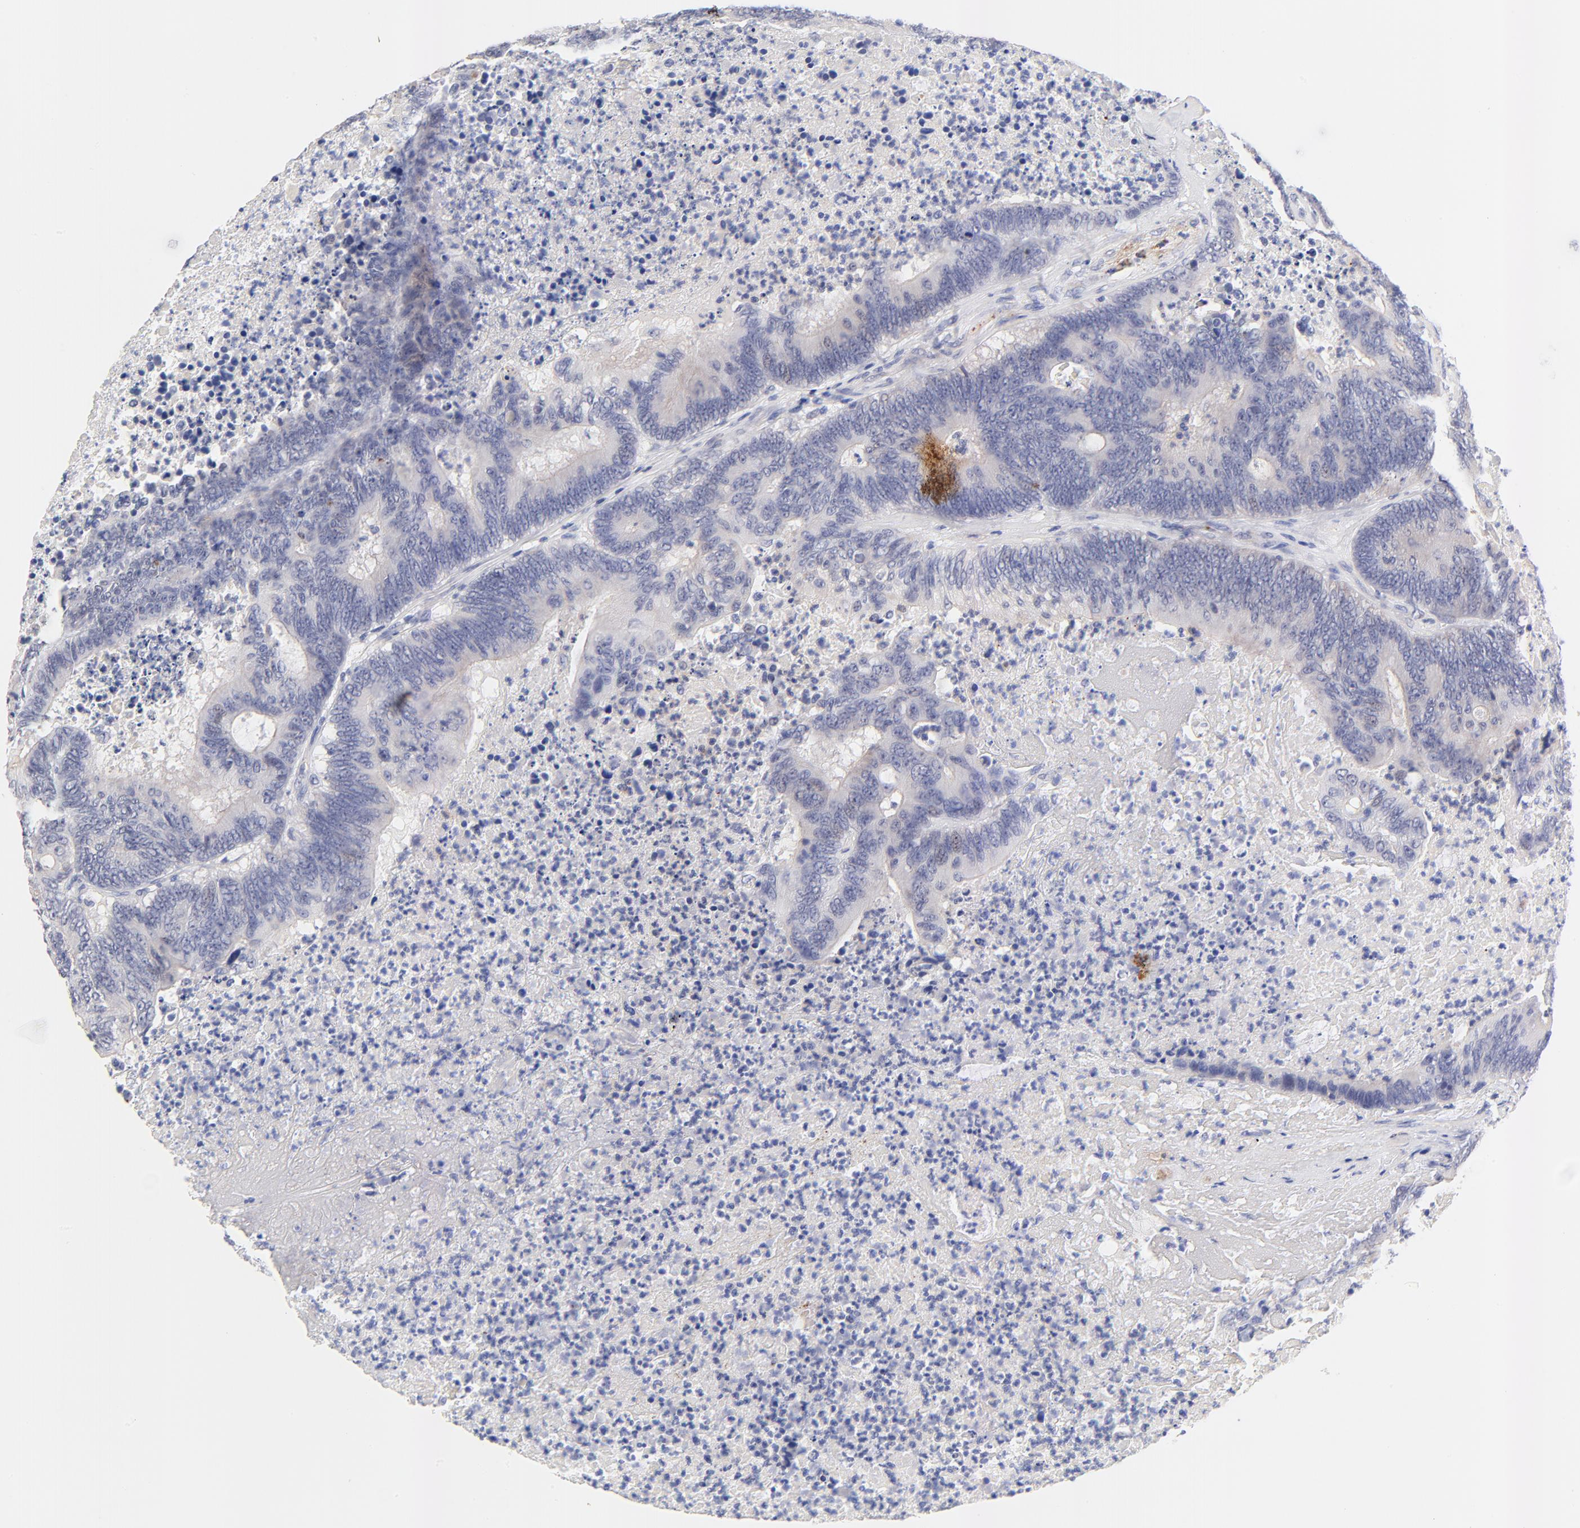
{"staining": {"intensity": "negative", "quantity": "none", "location": "none"}, "tissue": "colorectal cancer", "cell_type": "Tumor cells", "image_type": "cancer", "snomed": [{"axis": "morphology", "description": "Adenocarcinoma, NOS"}, {"axis": "topography", "description": "Colon"}], "caption": "DAB immunohistochemical staining of human adenocarcinoma (colorectal) exhibits no significant positivity in tumor cells. Nuclei are stained in blue.", "gene": "FAM117B", "patient": {"sex": "male", "age": 65}}